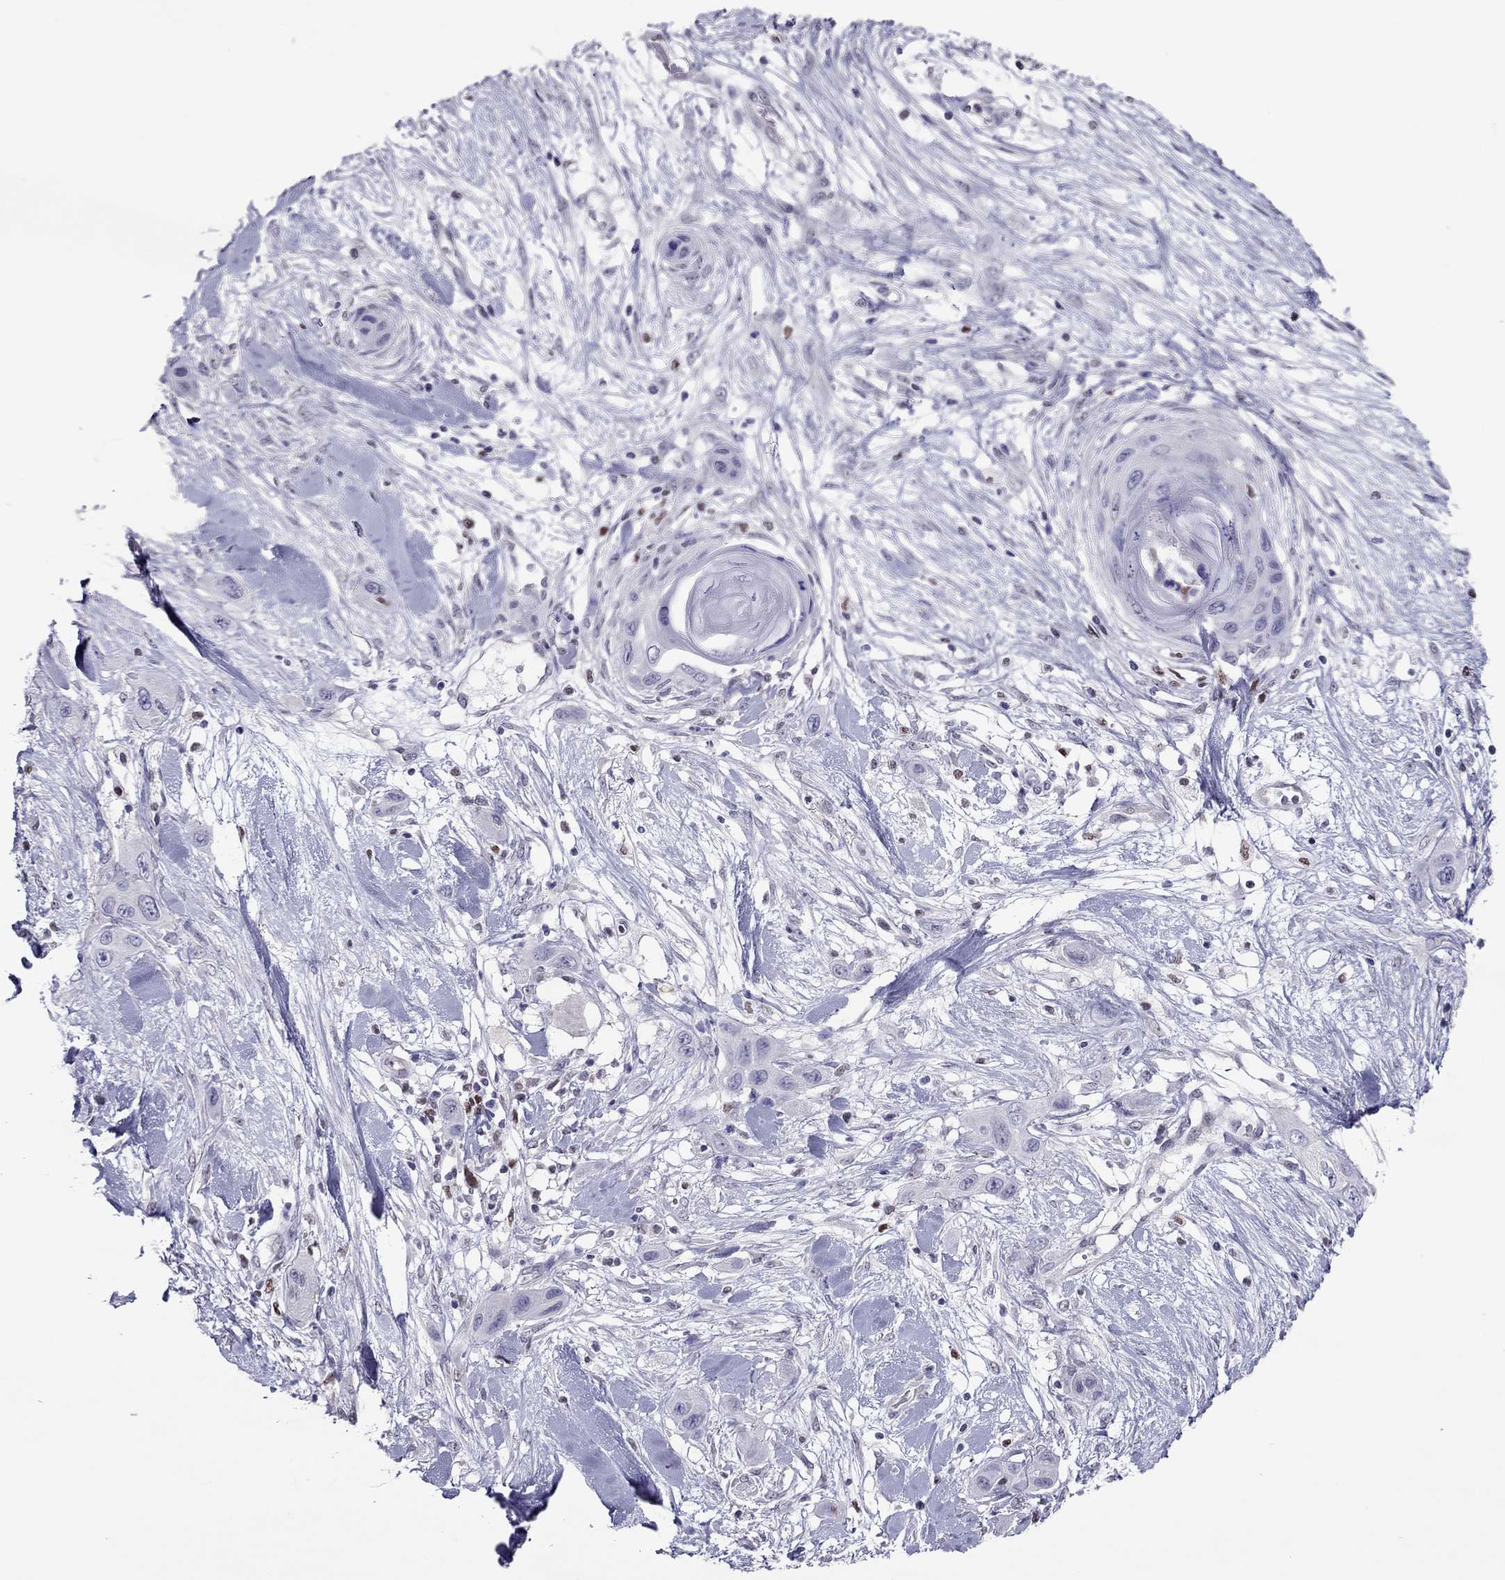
{"staining": {"intensity": "negative", "quantity": "none", "location": "none"}, "tissue": "skin cancer", "cell_type": "Tumor cells", "image_type": "cancer", "snomed": [{"axis": "morphology", "description": "Squamous cell carcinoma, NOS"}, {"axis": "topography", "description": "Skin"}], "caption": "Immunohistochemical staining of skin cancer (squamous cell carcinoma) shows no significant expression in tumor cells.", "gene": "SPINT3", "patient": {"sex": "male", "age": 79}}